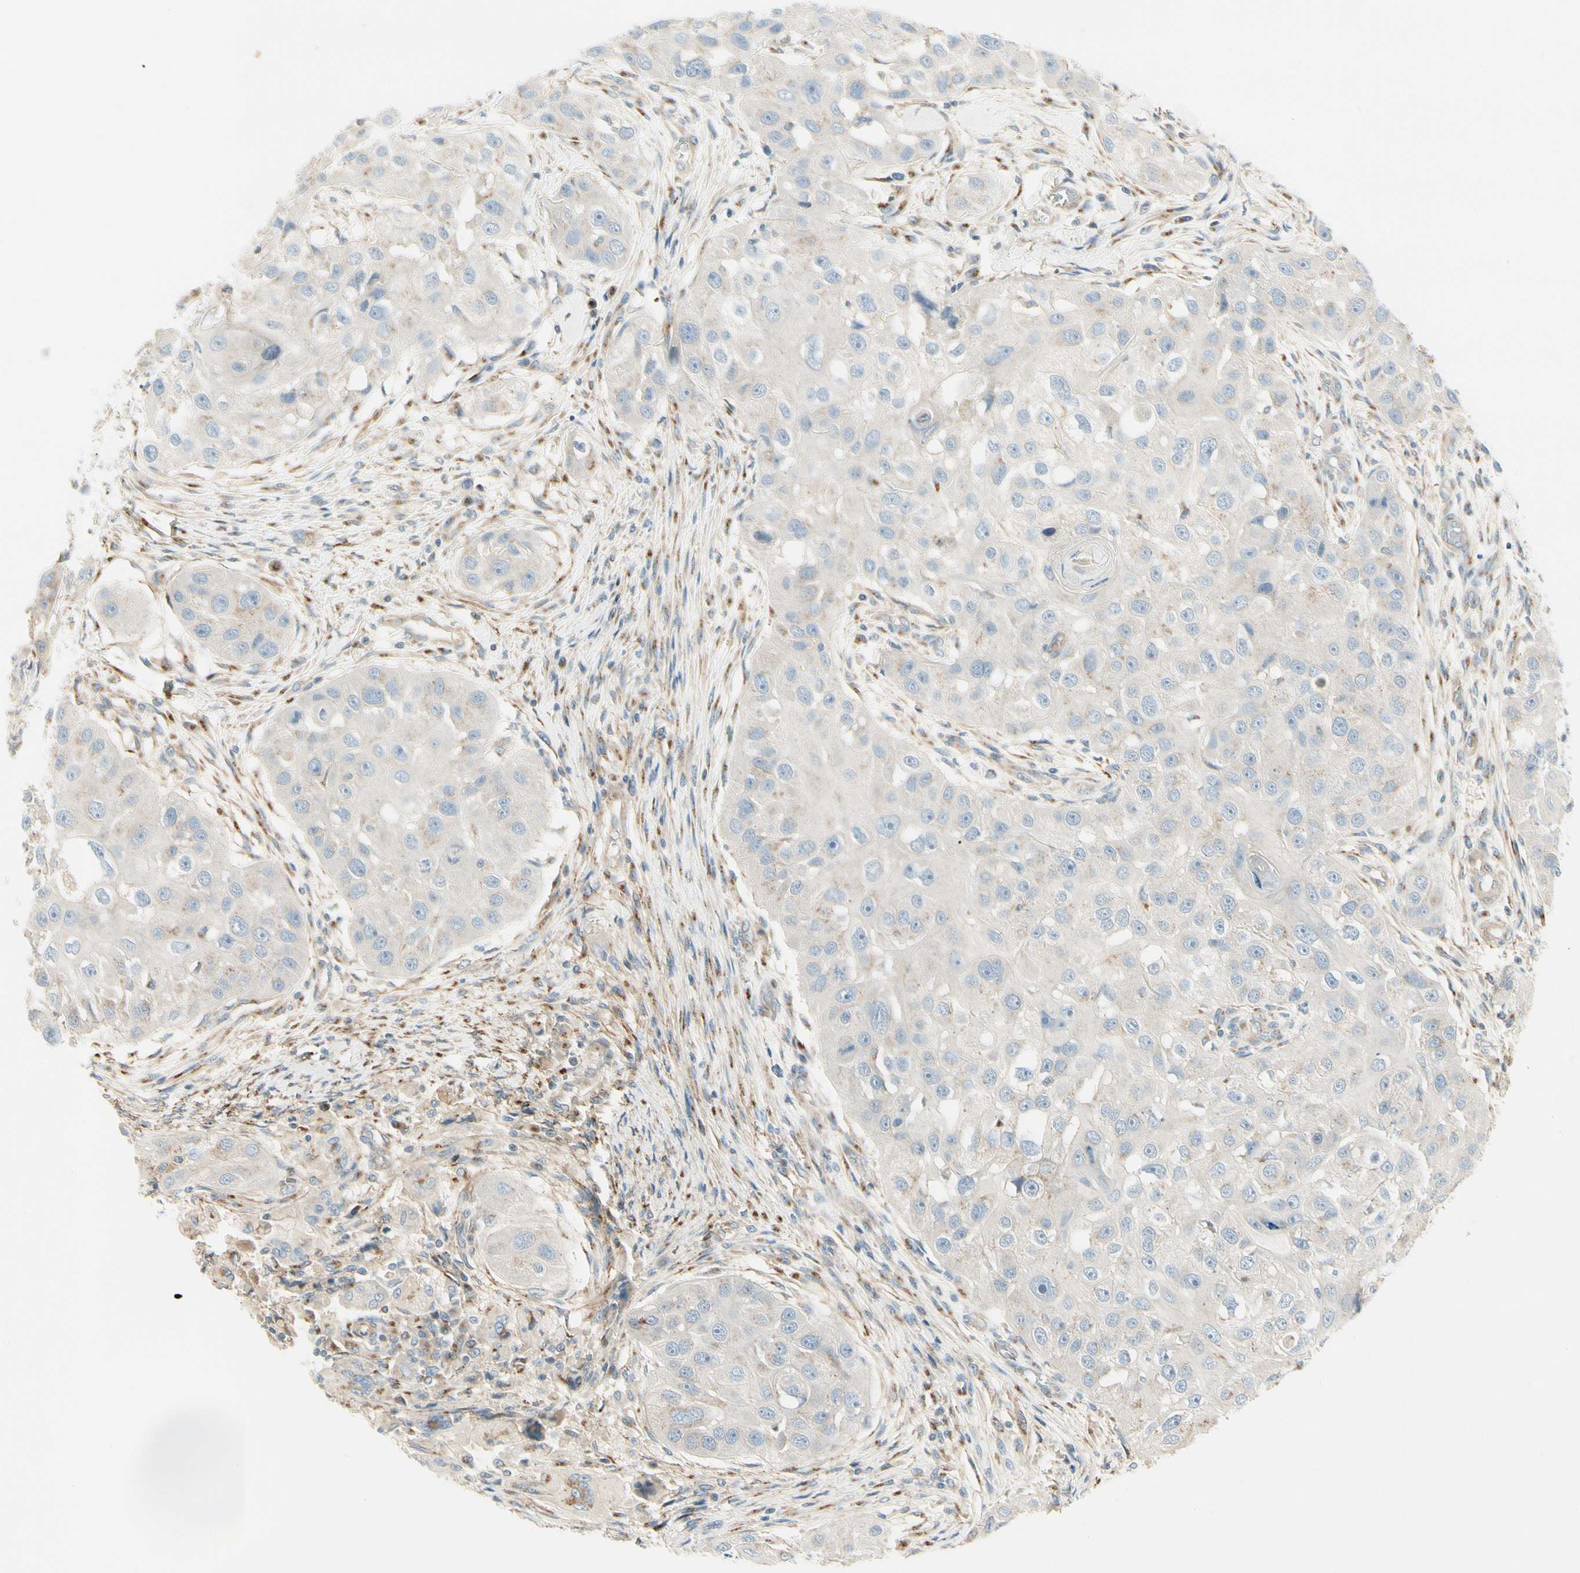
{"staining": {"intensity": "weak", "quantity": "<25%", "location": "cytoplasmic/membranous"}, "tissue": "head and neck cancer", "cell_type": "Tumor cells", "image_type": "cancer", "snomed": [{"axis": "morphology", "description": "Normal tissue, NOS"}, {"axis": "morphology", "description": "Squamous cell carcinoma, NOS"}, {"axis": "topography", "description": "Skeletal muscle"}, {"axis": "topography", "description": "Head-Neck"}], "caption": "This photomicrograph is of head and neck cancer stained with immunohistochemistry (IHC) to label a protein in brown with the nuclei are counter-stained blue. There is no expression in tumor cells.", "gene": "ABCA3", "patient": {"sex": "male", "age": 51}}